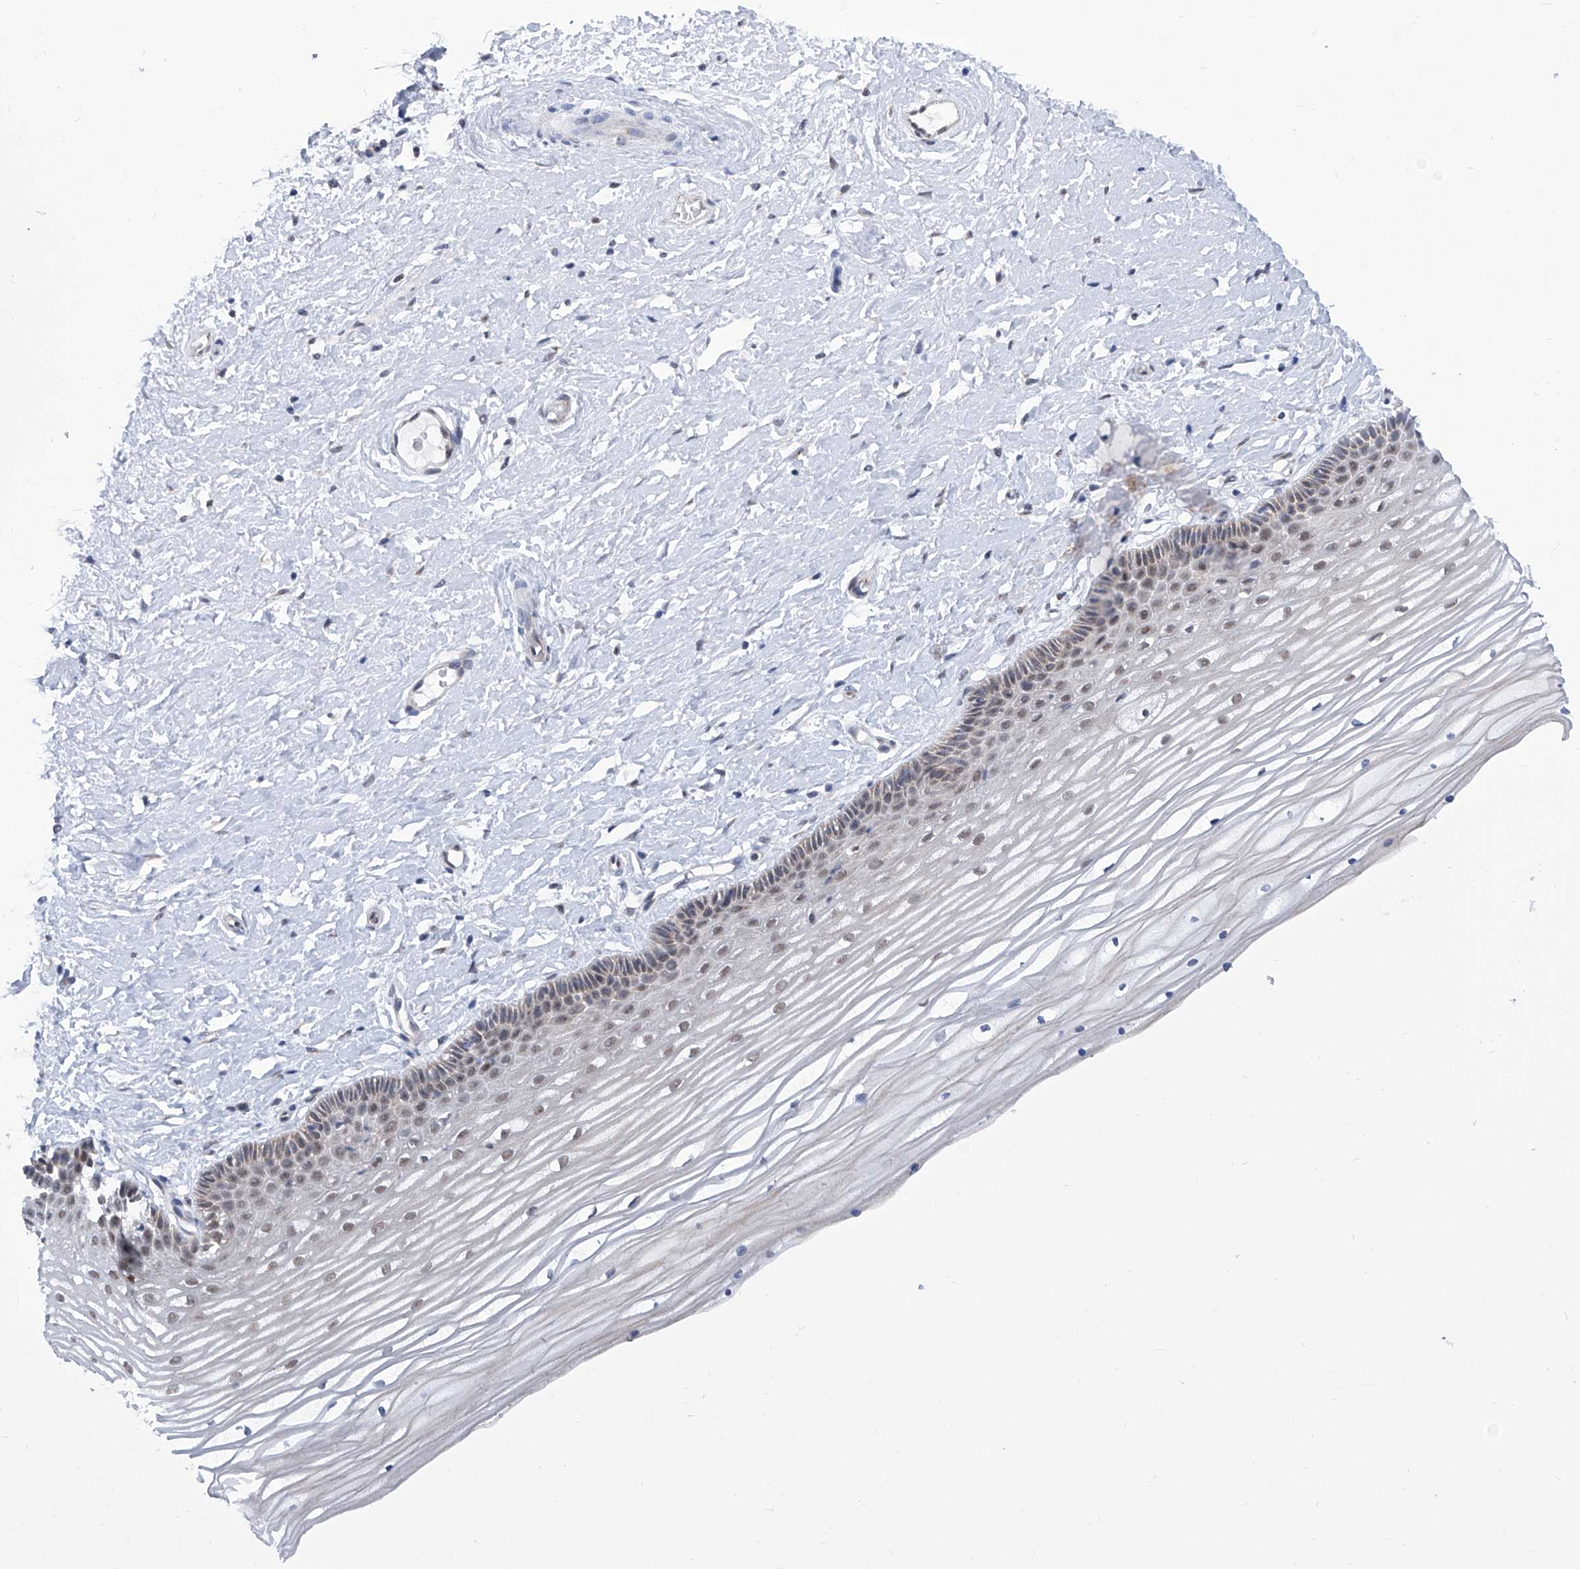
{"staining": {"intensity": "weak", "quantity": ">75%", "location": "nuclear"}, "tissue": "vagina", "cell_type": "Squamous epithelial cells", "image_type": "normal", "snomed": [{"axis": "morphology", "description": "Normal tissue, NOS"}, {"axis": "topography", "description": "Vagina"}, {"axis": "topography", "description": "Cervix"}], "caption": "IHC micrograph of benign vagina: human vagina stained using IHC exhibits low levels of weak protein expression localized specifically in the nuclear of squamous epithelial cells, appearing as a nuclear brown color.", "gene": "SART1", "patient": {"sex": "female", "age": 40}}